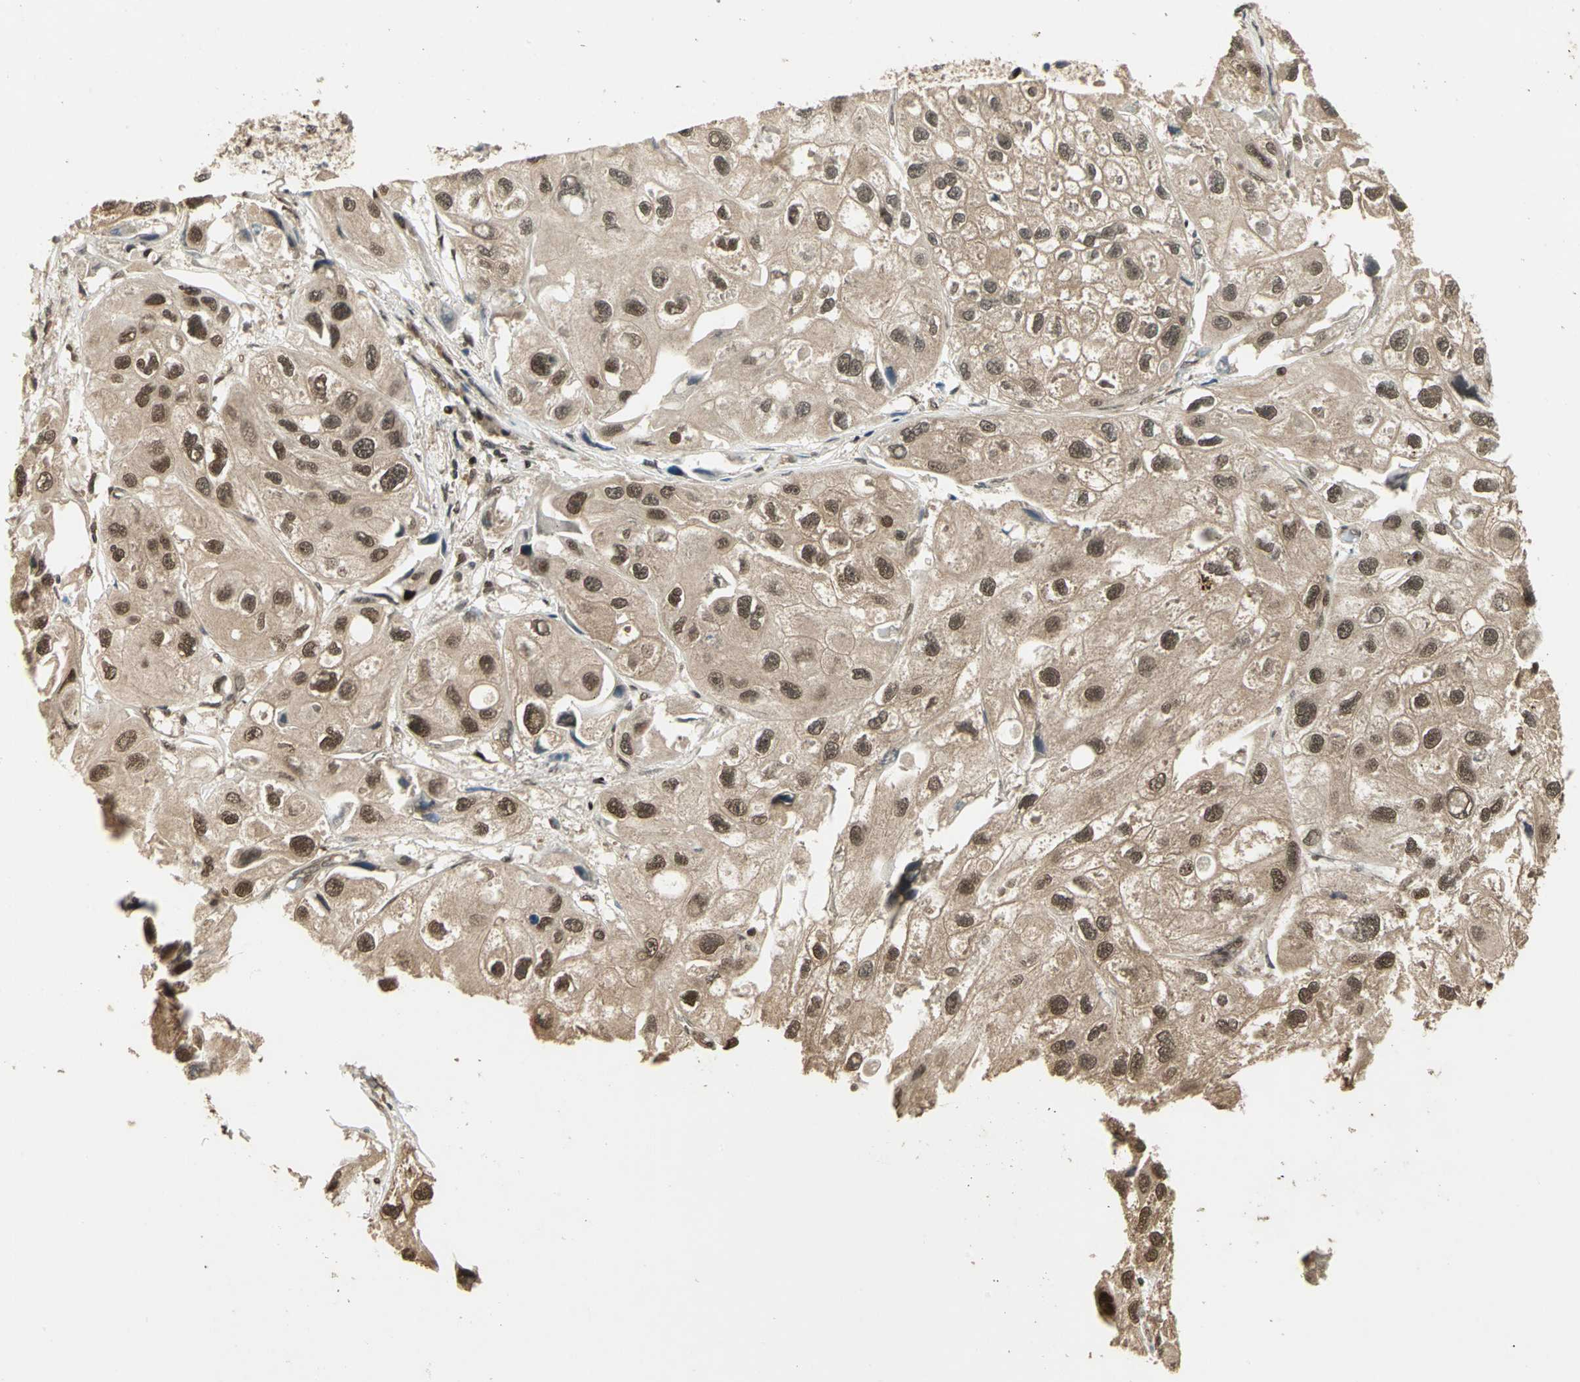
{"staining": {"intensity": "moderate", "quantity": ">75%", "location": "cytoplasmic/membranous,nuclear"}, "tissue": "urothelial cancer", "cell_type": "Tumor cells", "image_type": "cancer", "snomed": [{"axis": "morphology", "description": "Urothelial carcinoma, High grade"}, {"axis": "topography", "description": "Urinary bladder"}], "caption": "Approximately >75% of tumor cells in urothelial carcinoma (high-grade) reveal moderate cytoplasmic/membranous and nuclear protein staining as visualized by brown immunohistochemical staining.", "gene": "PSMC3", "patient": {"sex": "female", "age": 64}}